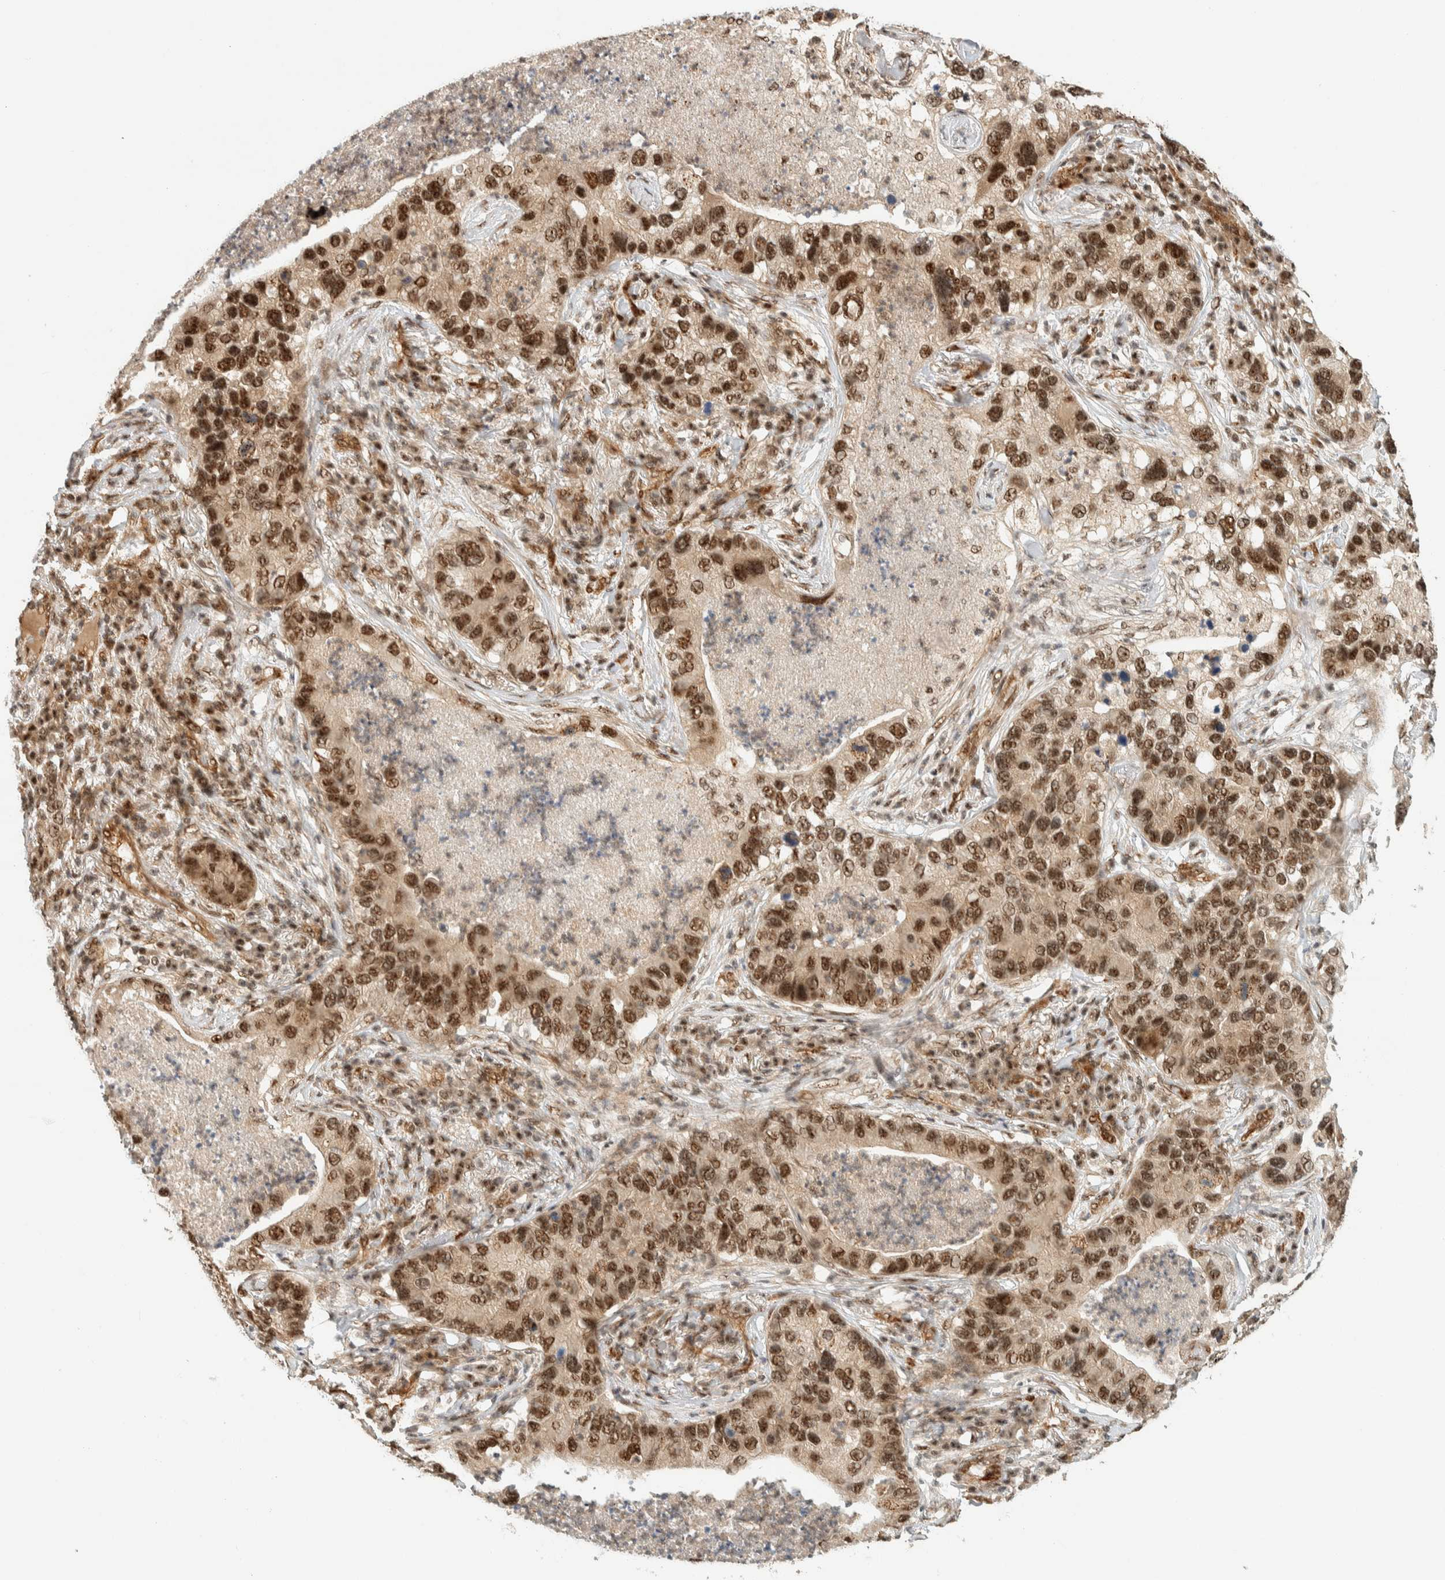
{"staining": {"intensity": "moderate", "quantity": ">75%", "location": "nuclear"}, "tissue": "lung cancer", "cell_type": "Tumor cells", "image_type": "cancer", "snomed": [{"axis": "morphology", "description": "Normal tissue, NOS"}, {"axis": "morphology", "description": "Adenocarcinoma, NOS"}, {"axis": "topography", "description": "Bronchus"}, {"axis": "topography", "description": "Lung"}], "caption": "Tumor cells exhibit moderate nuclear expression in approximately >75% of cells in lung adenocarcinoma. (brown staining indicates protein expression, while blue staining denotes nuclei).", "gene": "SIK1", "patient": {"sex": "male", "age": 54}}